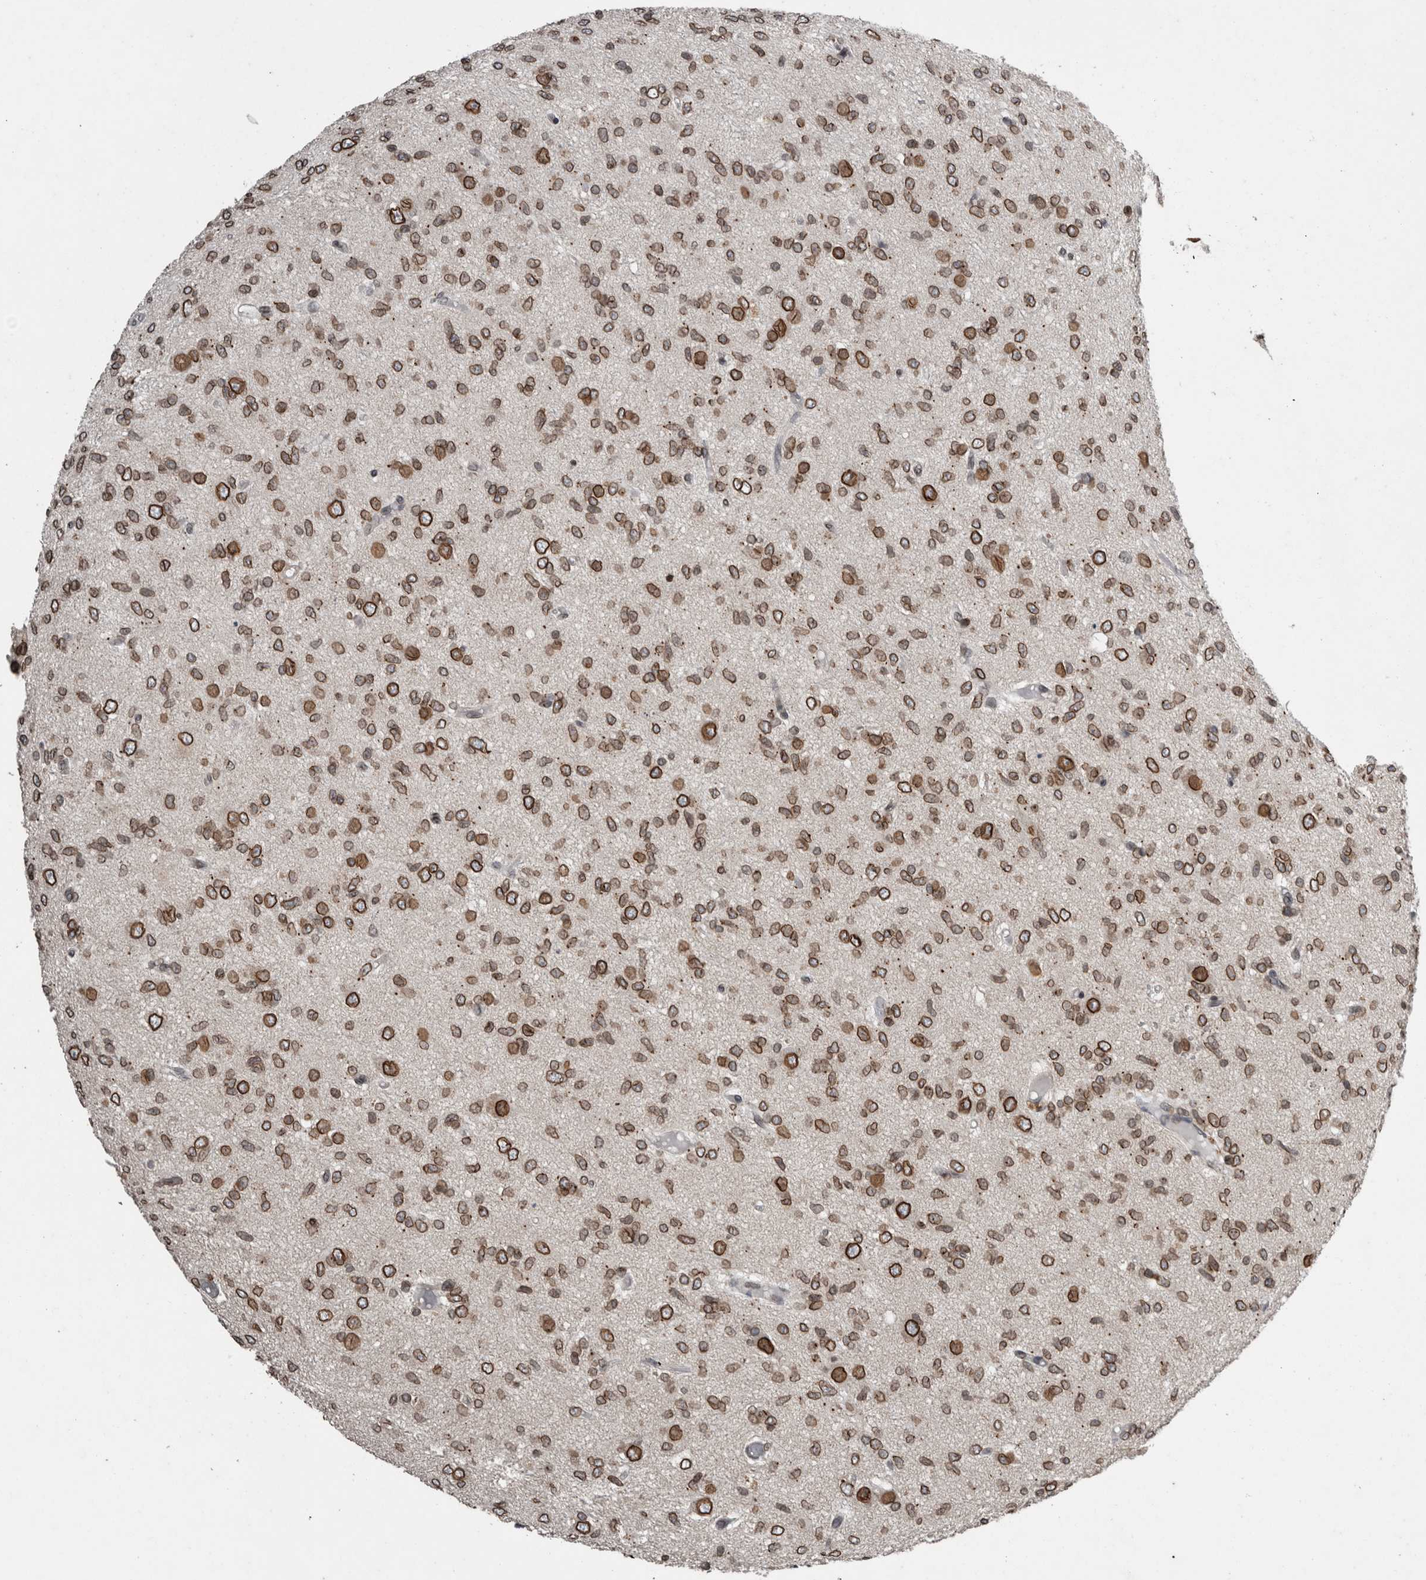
{"staining": {"intensity": "strong", "quantity": ">75%", "location": "cytoplasmic/membranous,nuclear"}, "tissue": "glioma", "cell_type": "Tumor cells", "image_type": "cancer", "snomed": [{"axis": "morphology", "description": "Glioma, malignant, High grade"}, {"axis": "topography", "description": "Brain"}], "caption": "The histopathology image displays a brown stain indicating the presence of a protein in the cytoplasmic/membranous and nuclear of tumor cells in glioma.", "gene": "RANBP2", "patient": {"sex": "female", "age": 59}}